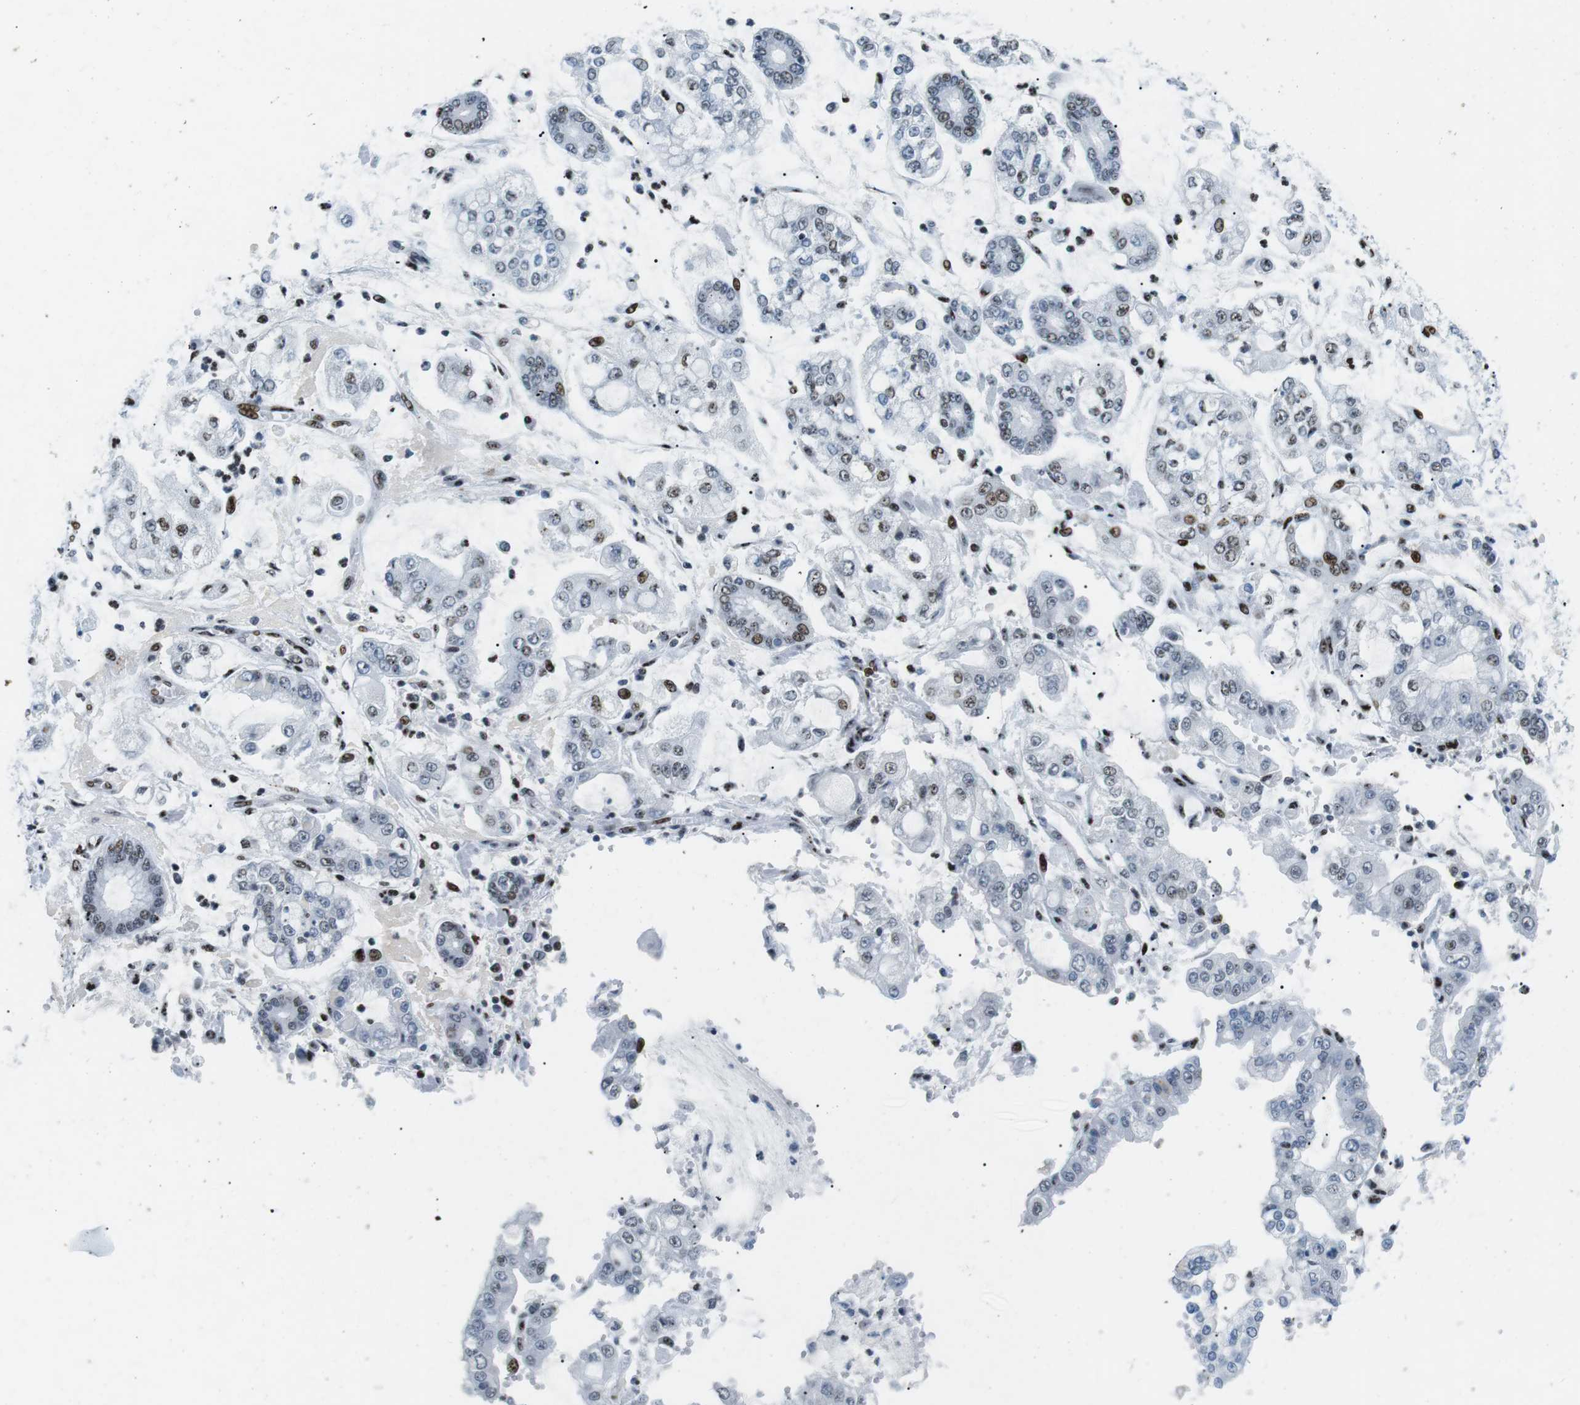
{"staining": {"intensity": "moderate", "quantity": "<25%", "location": "nuclear"}, "tissue": "stomach cancer", "cell_type": "Tumor cells", "image_type": "cancer", "snomed": [{"axis": "morphology", "description": "Adenocarcinoma, NOS"}, {"axis": "topography", "description": "Stomach"}], "caption": "DAB immunohistochemical staining of human stomach cancer (adenocarcinoma) demonstrates moderate nuclear protein expression in approximately <25% of tumor cells. Immunohistochemistry stains the protein in brown and the nuclei are stained blue.", "gene": "PML", "patient": {"sex": "male", "age": 76}}